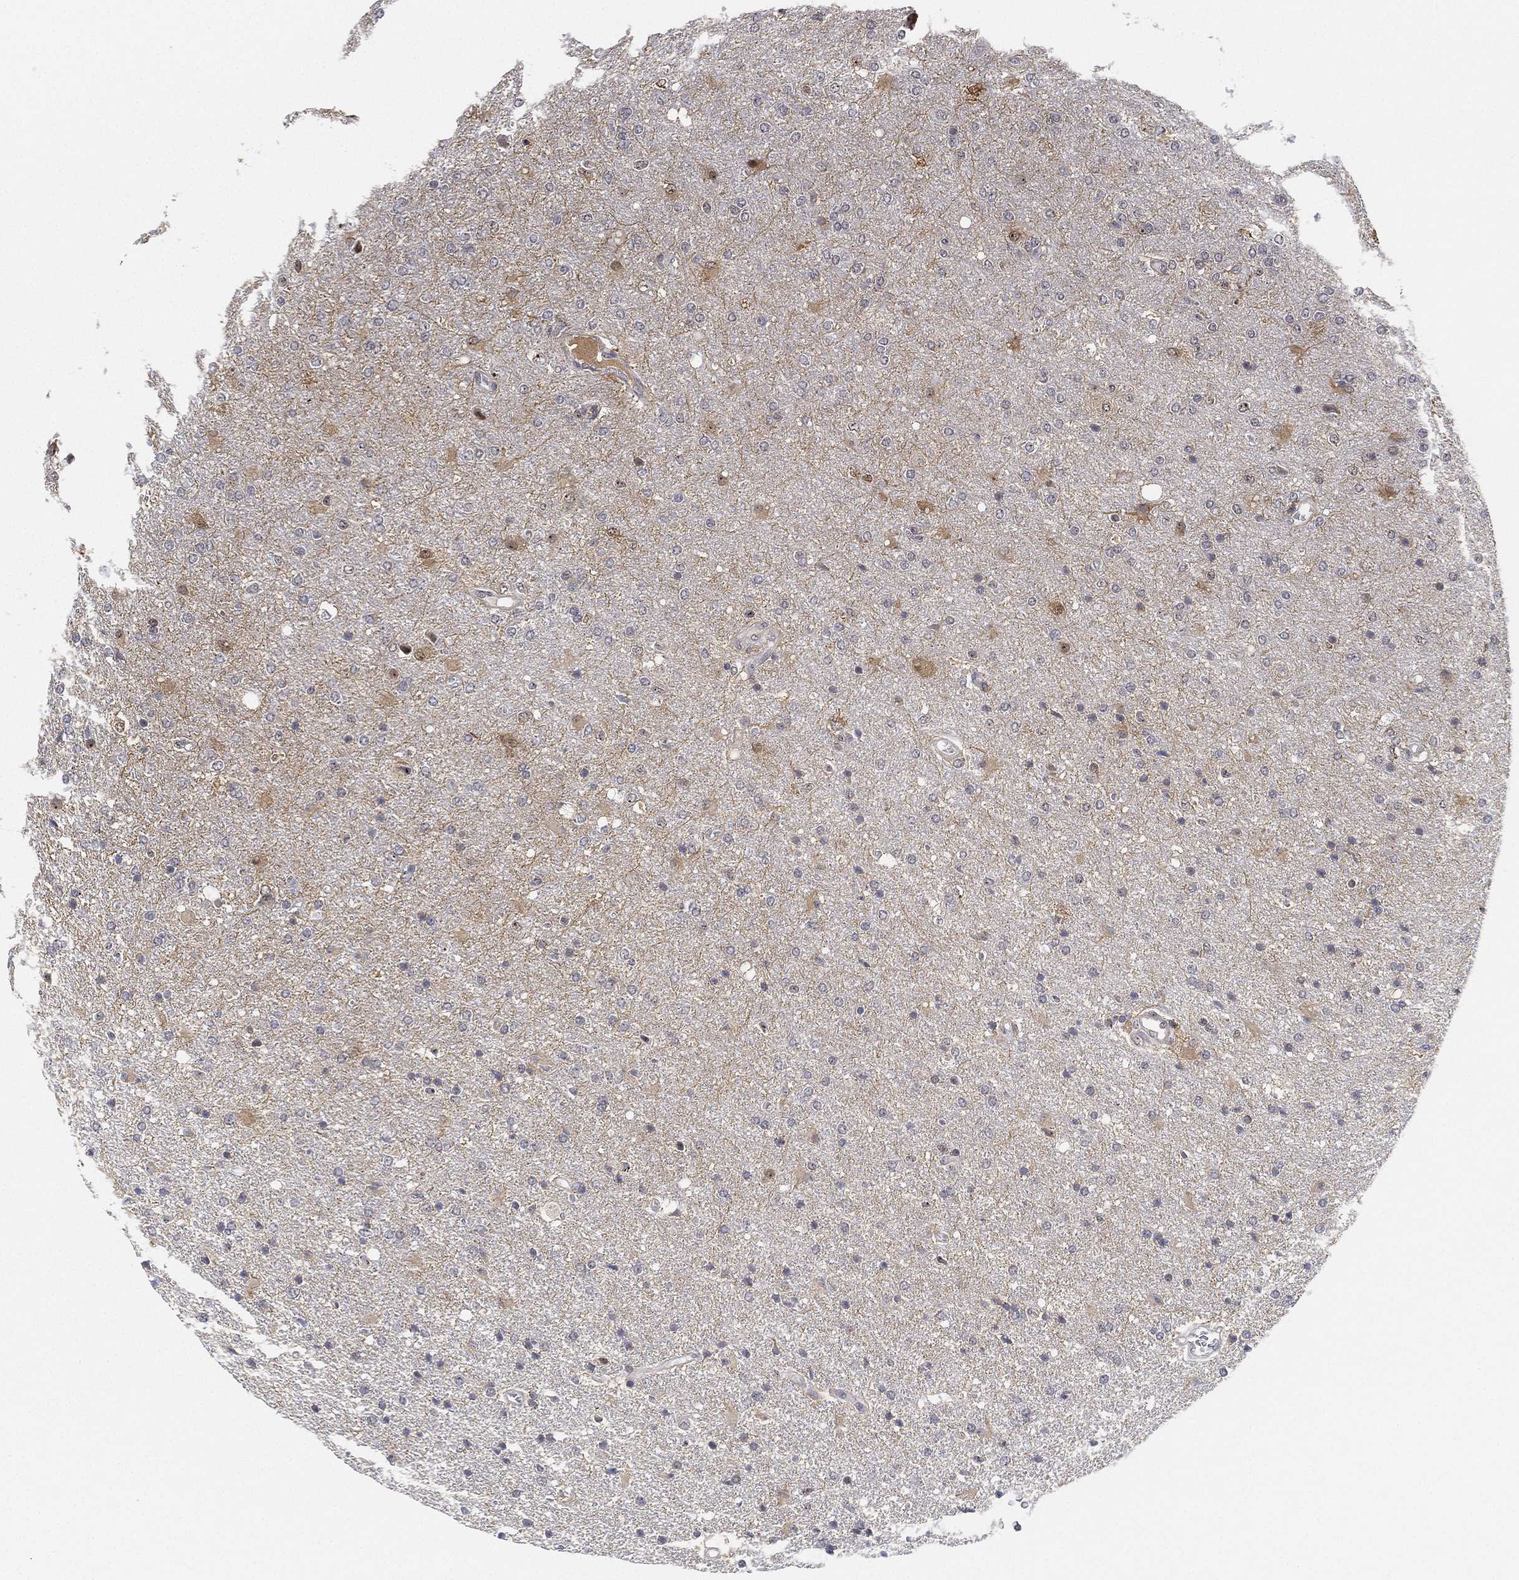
{"staining": {"intensity": "negative", "quantity": "none", "location": "none"}, "tissue": "glioma", "cell_type": "Tumor cells", "image_type": "cancer", "snomed": [{"axis": "morphology", "description": "Glioma, malignant, High grade"}, {"axis": "topography", "description": "Cerebral cortex"}], "caption": "Glioma was stained to show a protein in brown. There is no significant expression in tumor cells.", "gene": "PPP1R16B", "patient": {"sex": "male", "age": 70}}